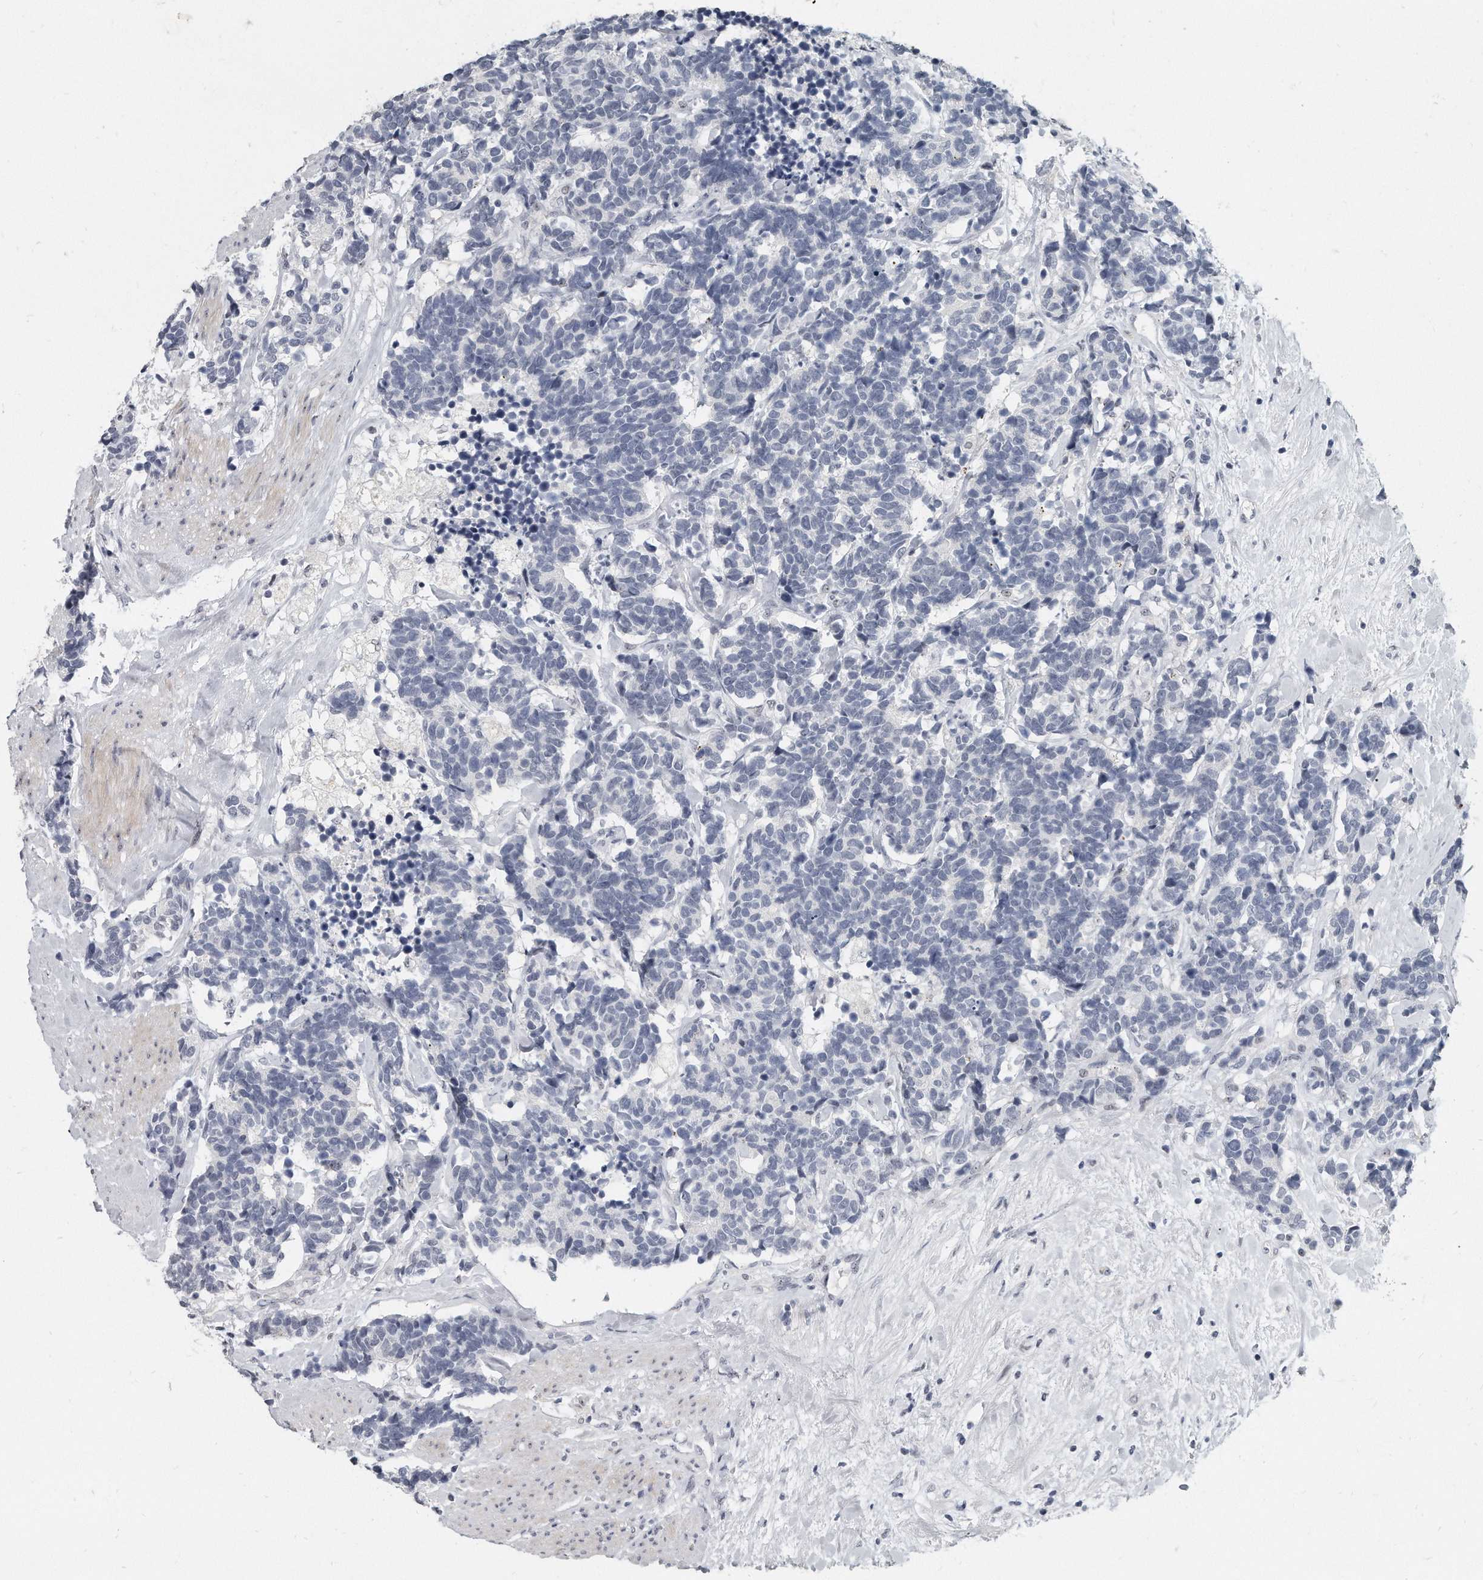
{"staining": {"intensity": "negative", "quantity": "none", "location": "none"}, "tissue": "carcinoid", "cell_type": "Tumor cells", "image_type": "cancer", "snomed": [{"axis": "morphology", "description": "Carcinoma, NOS"}, {"axis": "morphology", "description": "Carcinoid, malignant, NOS"}, {"axis": "topography", "description": "Urinary bladder"}], "caption": "High power microscopy image of an immunohistochemistry (IHC) histopathology image of carcinoid, revealing no significant positivity in tumor cells.", "gene": "TFCP2L1", "patient": {"sex": "male", "age": 57}}